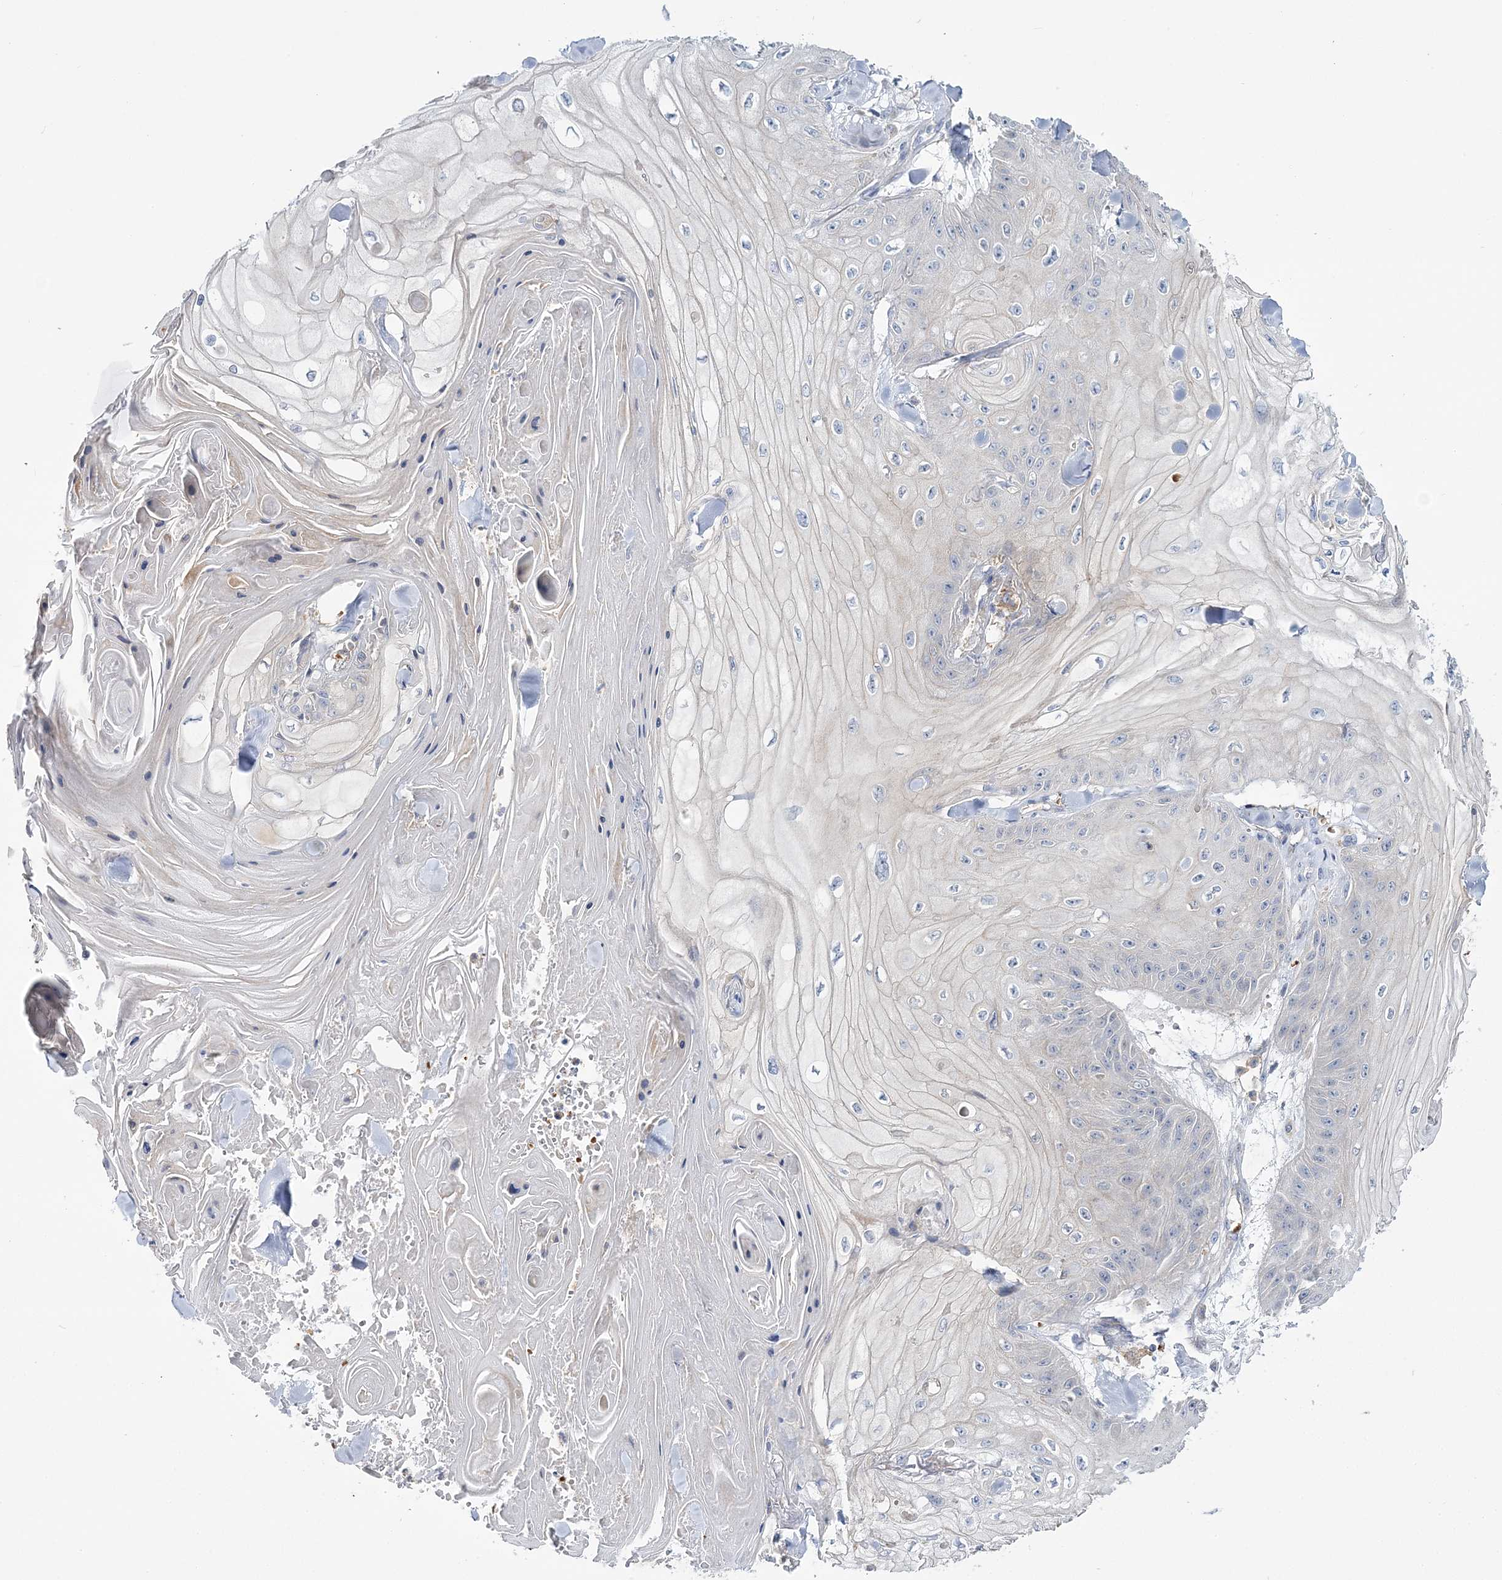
{"staining": {"intensity": "negative", "quantity": "none", "location": "none"}, "tissue": "skin cancer", "cell_type": "Tumor cells", "image_type": "cancer", "snomed": [{"axis": "morphology", "description": "Squamous cell carcinoma, NOS"}, {"axis": "topography", "description": "Skin"}], "caption": "Tumor cells show no significant protein staining in skin squamous cell carcinoma.", "gene": "ATP11B", "patient": {"sex": "male", "age": 74}}